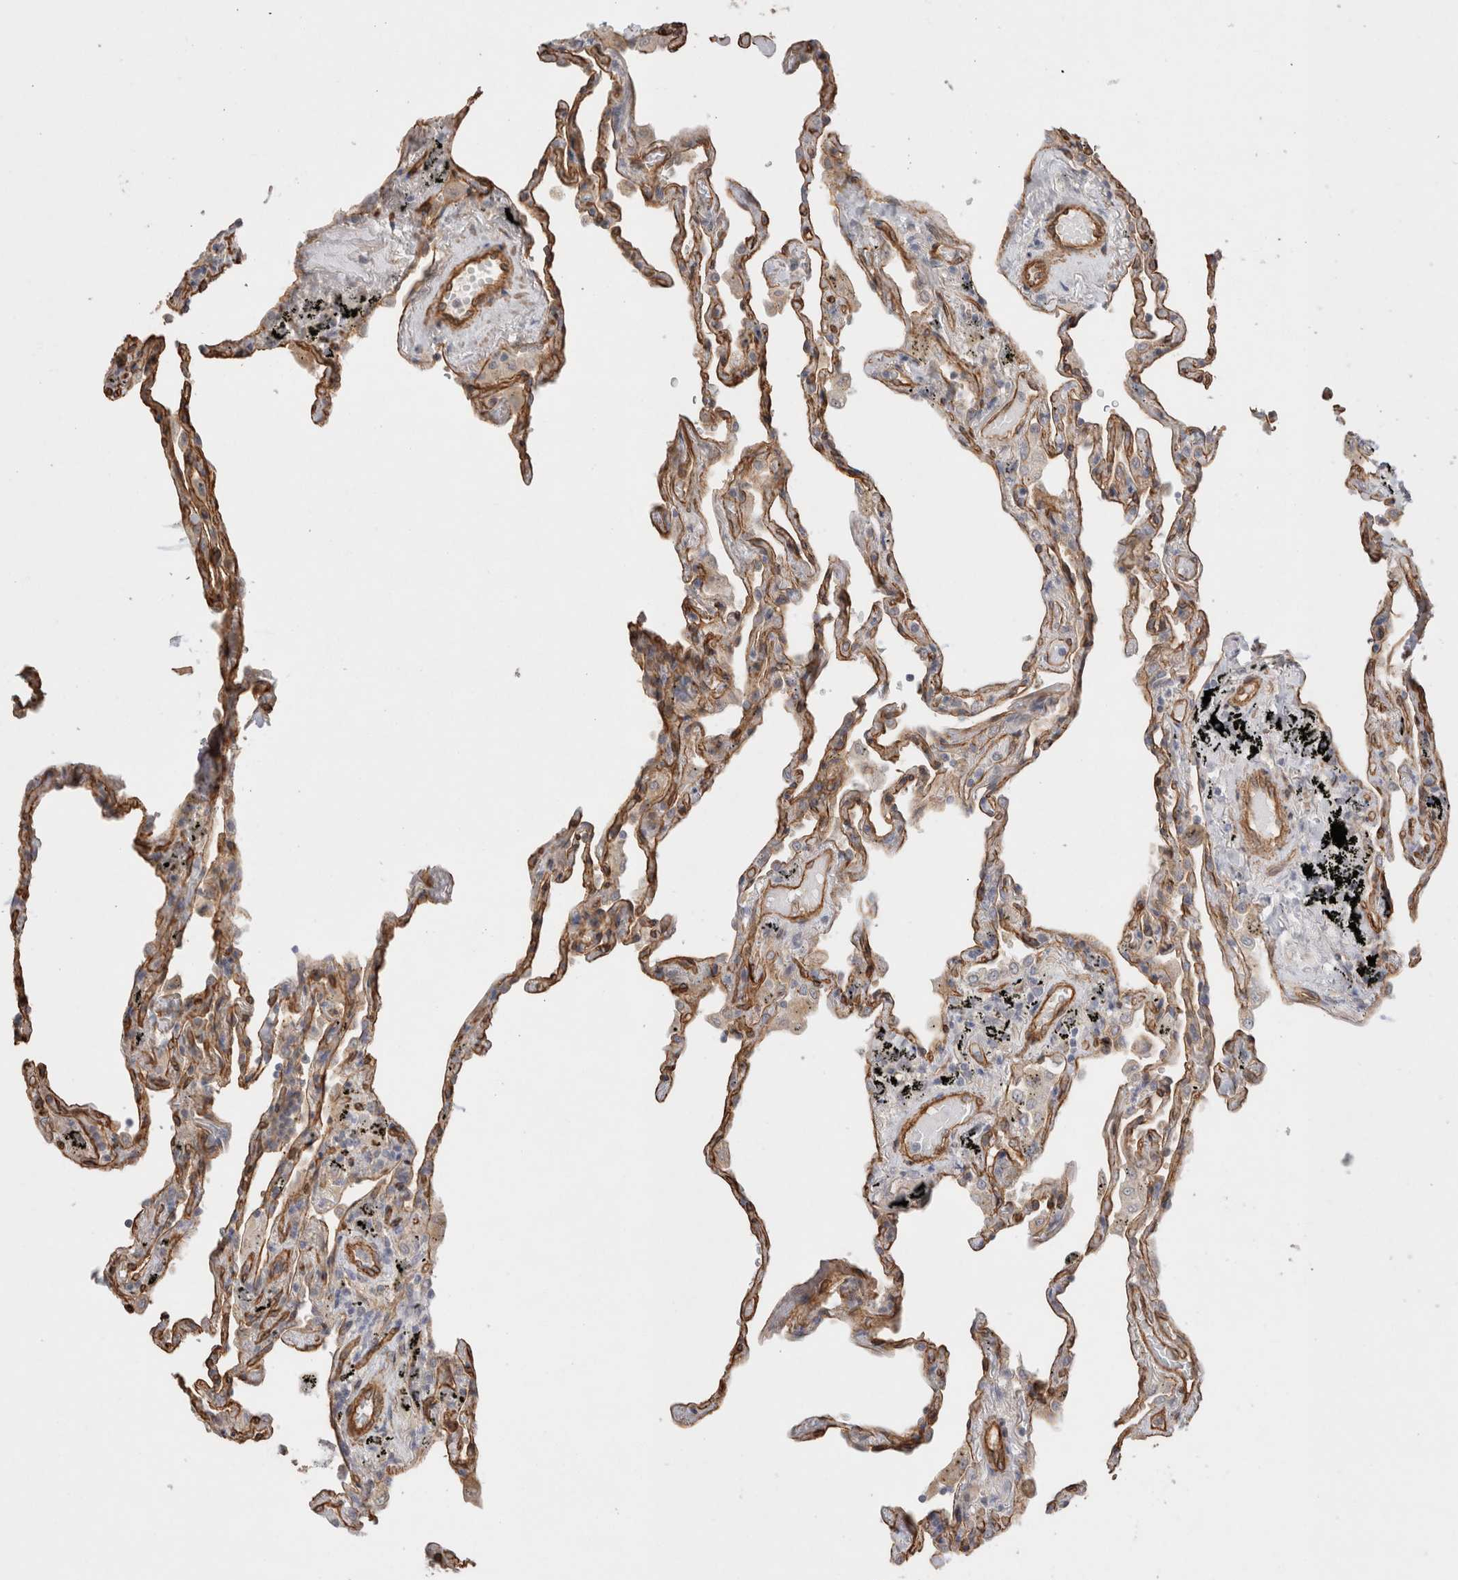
{"staining": {"intensity": "moderate", "quantity": ">75%", "location": "cytoplasmic/membranous"}, "tissue": "lung", "cell_type": "Alveolar cells", "image_type": "normal", "snomed": [{"axis": "morphology", "description": "Normal tissue, NOS"}, {"axis": "topography", "description": "Lung"}], "caption": "Lung was stained to show a protein in brown. There is medium levels of moderate cytoplasmic/membranous positivity in approximately >75% of alveolar cells. The staining is performed using DAB brown chromogen to label protein expression. The nuclei are counter-stained blue using hematoxylin.", "gene": "CAAP1", "patient": {"sex": "male", "age": 59}}